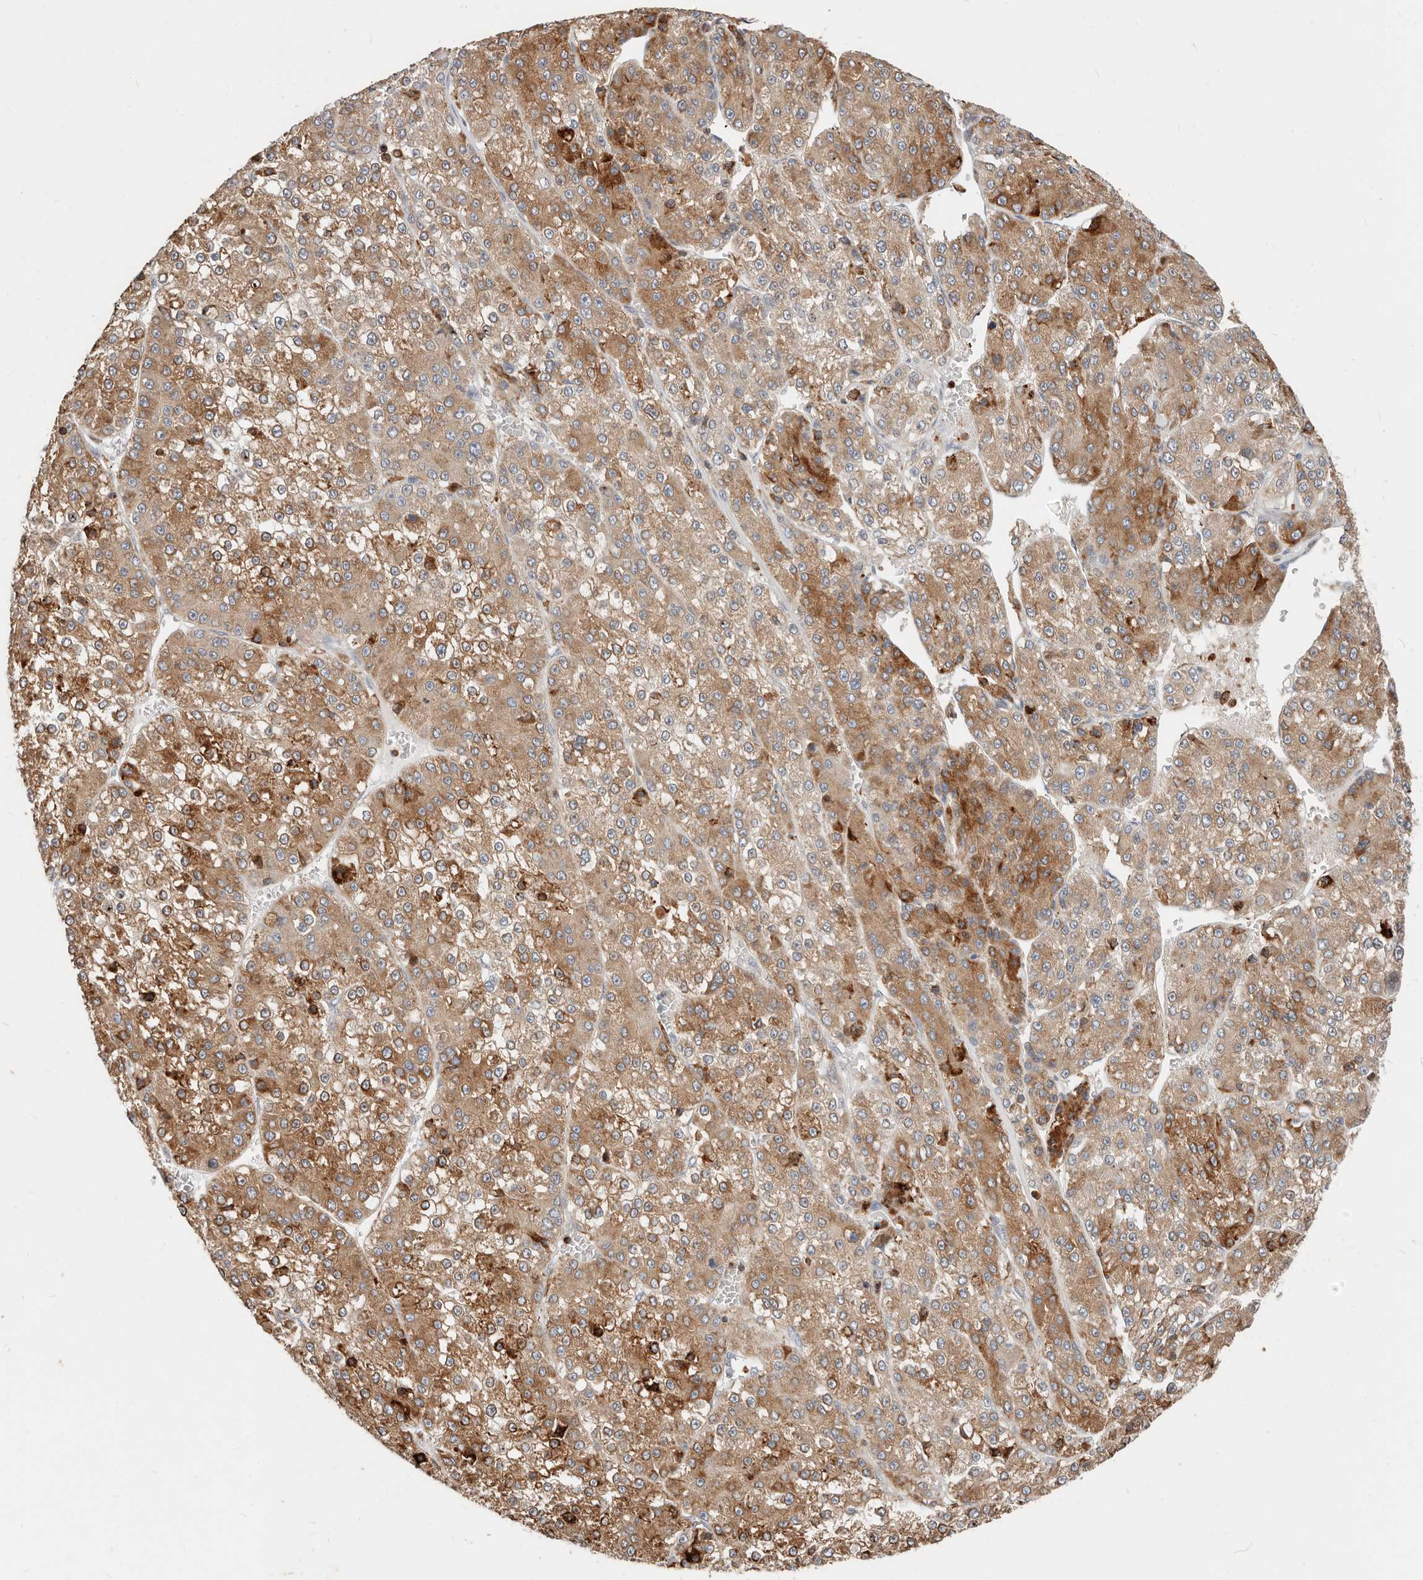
{"staining": {"intensity": "moderate", "quantity": ">75%", "location": "cytoplasmic/membranous"}, "tissue": "liver cancer", "cell_type": "Tumor cells", "image_type": "cancer", "snomed": [{"axis": "morphology", "description": "Carcinoma, Hepatocellular, NOS"}, {"axis": "topography", "description": "Liver"}], "caption": "Immunohistochemistry (IHC) histopathology image of neoplastic tissue: liver cancer (hepatocellular carcinoma) stained using immunohistochemistry demonstrates medium levels of moderate protein expression localized specifically in the cytoplasmic/membranous of tumor cells, appearing as a cytoplasmic/membranous brown color.", "gene": "TMEM63B", "patient": {"sex": "female", "age": 73}}